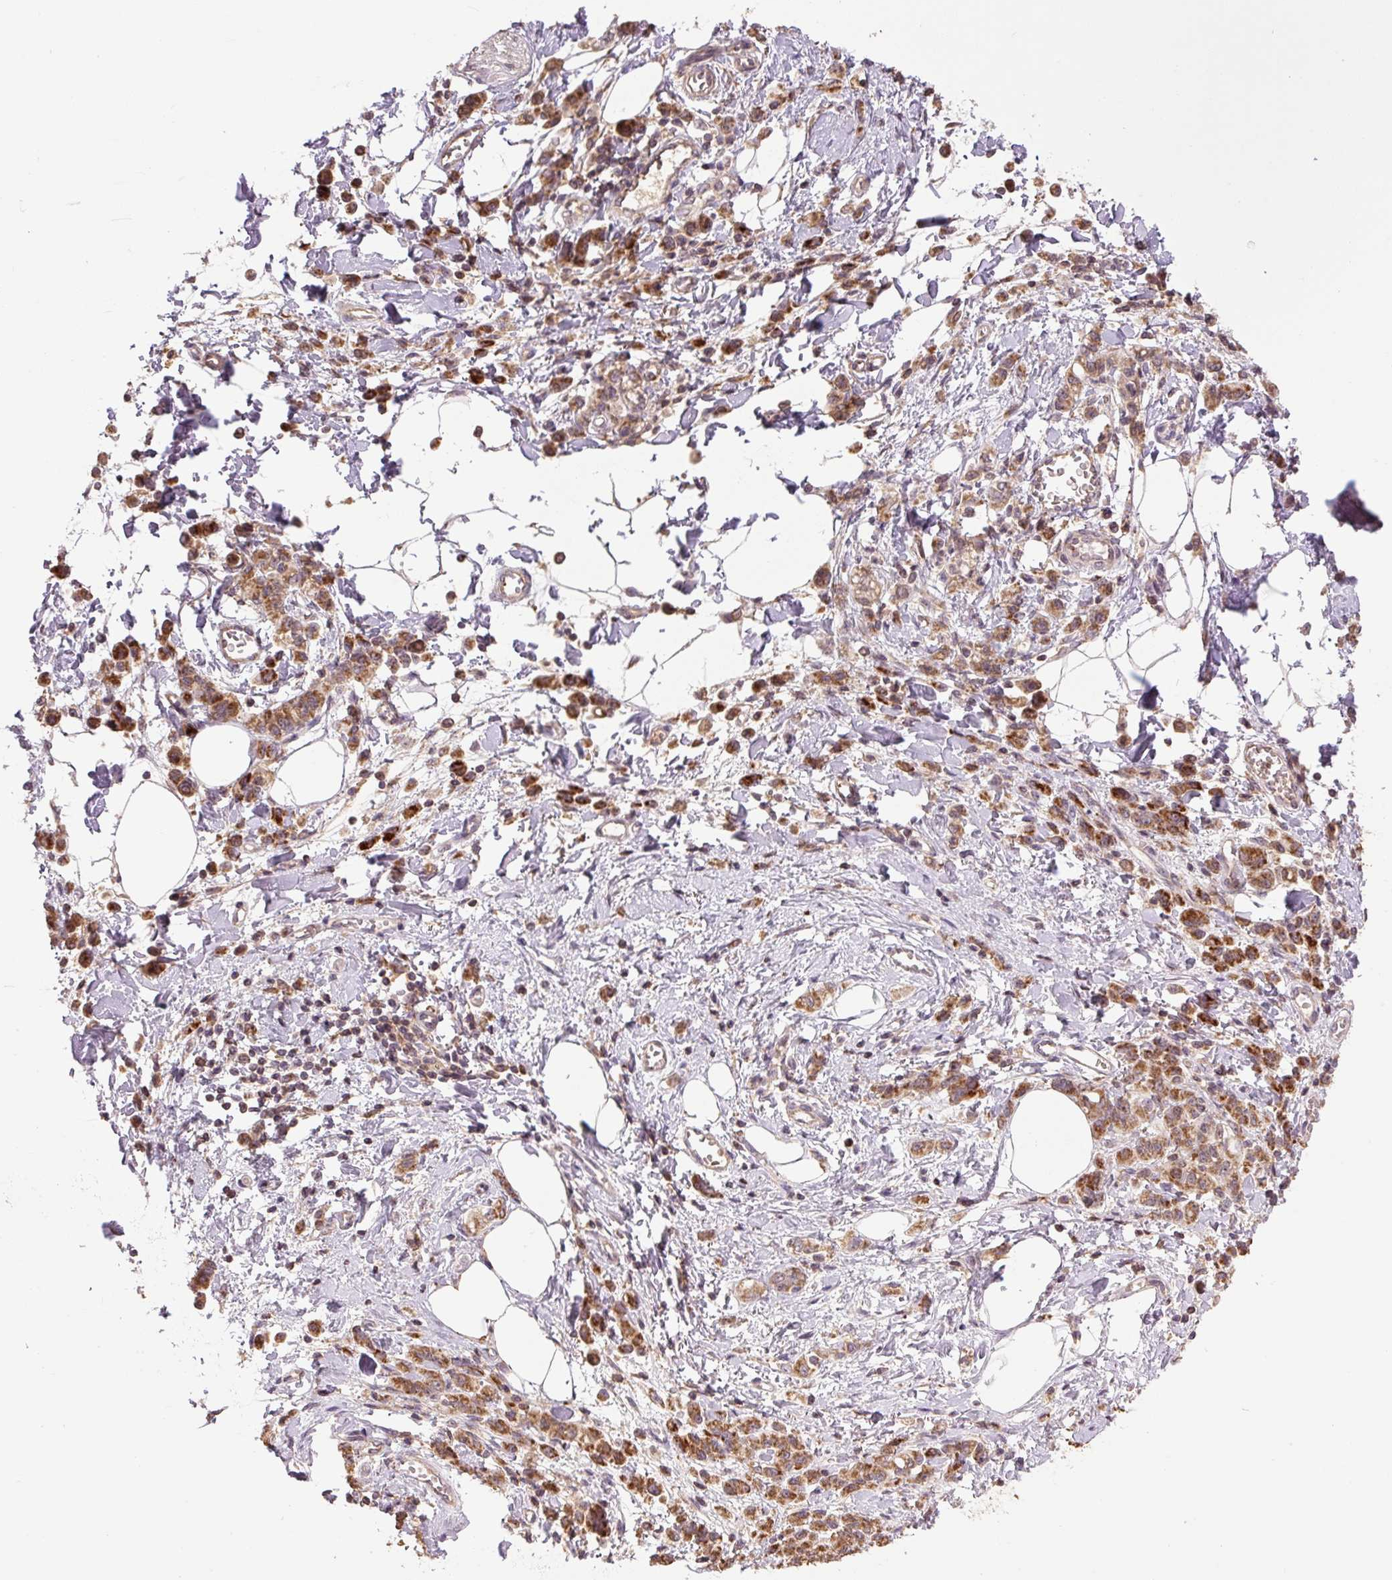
{"staining": {"intensity": "moderate", "quantity": ">75%", "location": "cytoplasmic/membranous"}, "tissue": "stomach cancer", "cell_type": "Tumor cells", "image_type": "cancer", "snomed": [{"axis": "morphology", "description": "Adenocarcinoma, NOS"}, {"axis": "topography", "description": "Stomach"}], "caption": "Moderate cytoplasmic/membranous protein positivity is appreciated in about >75% of tumor cells in stomach adenocarcinoma. (DAB (3,3'-diaminobenzidine) = brown stain, brightfield microscopy at high magnification).", "gene": "TMEM160", "patient": {"sex": "male", "age": 77}}